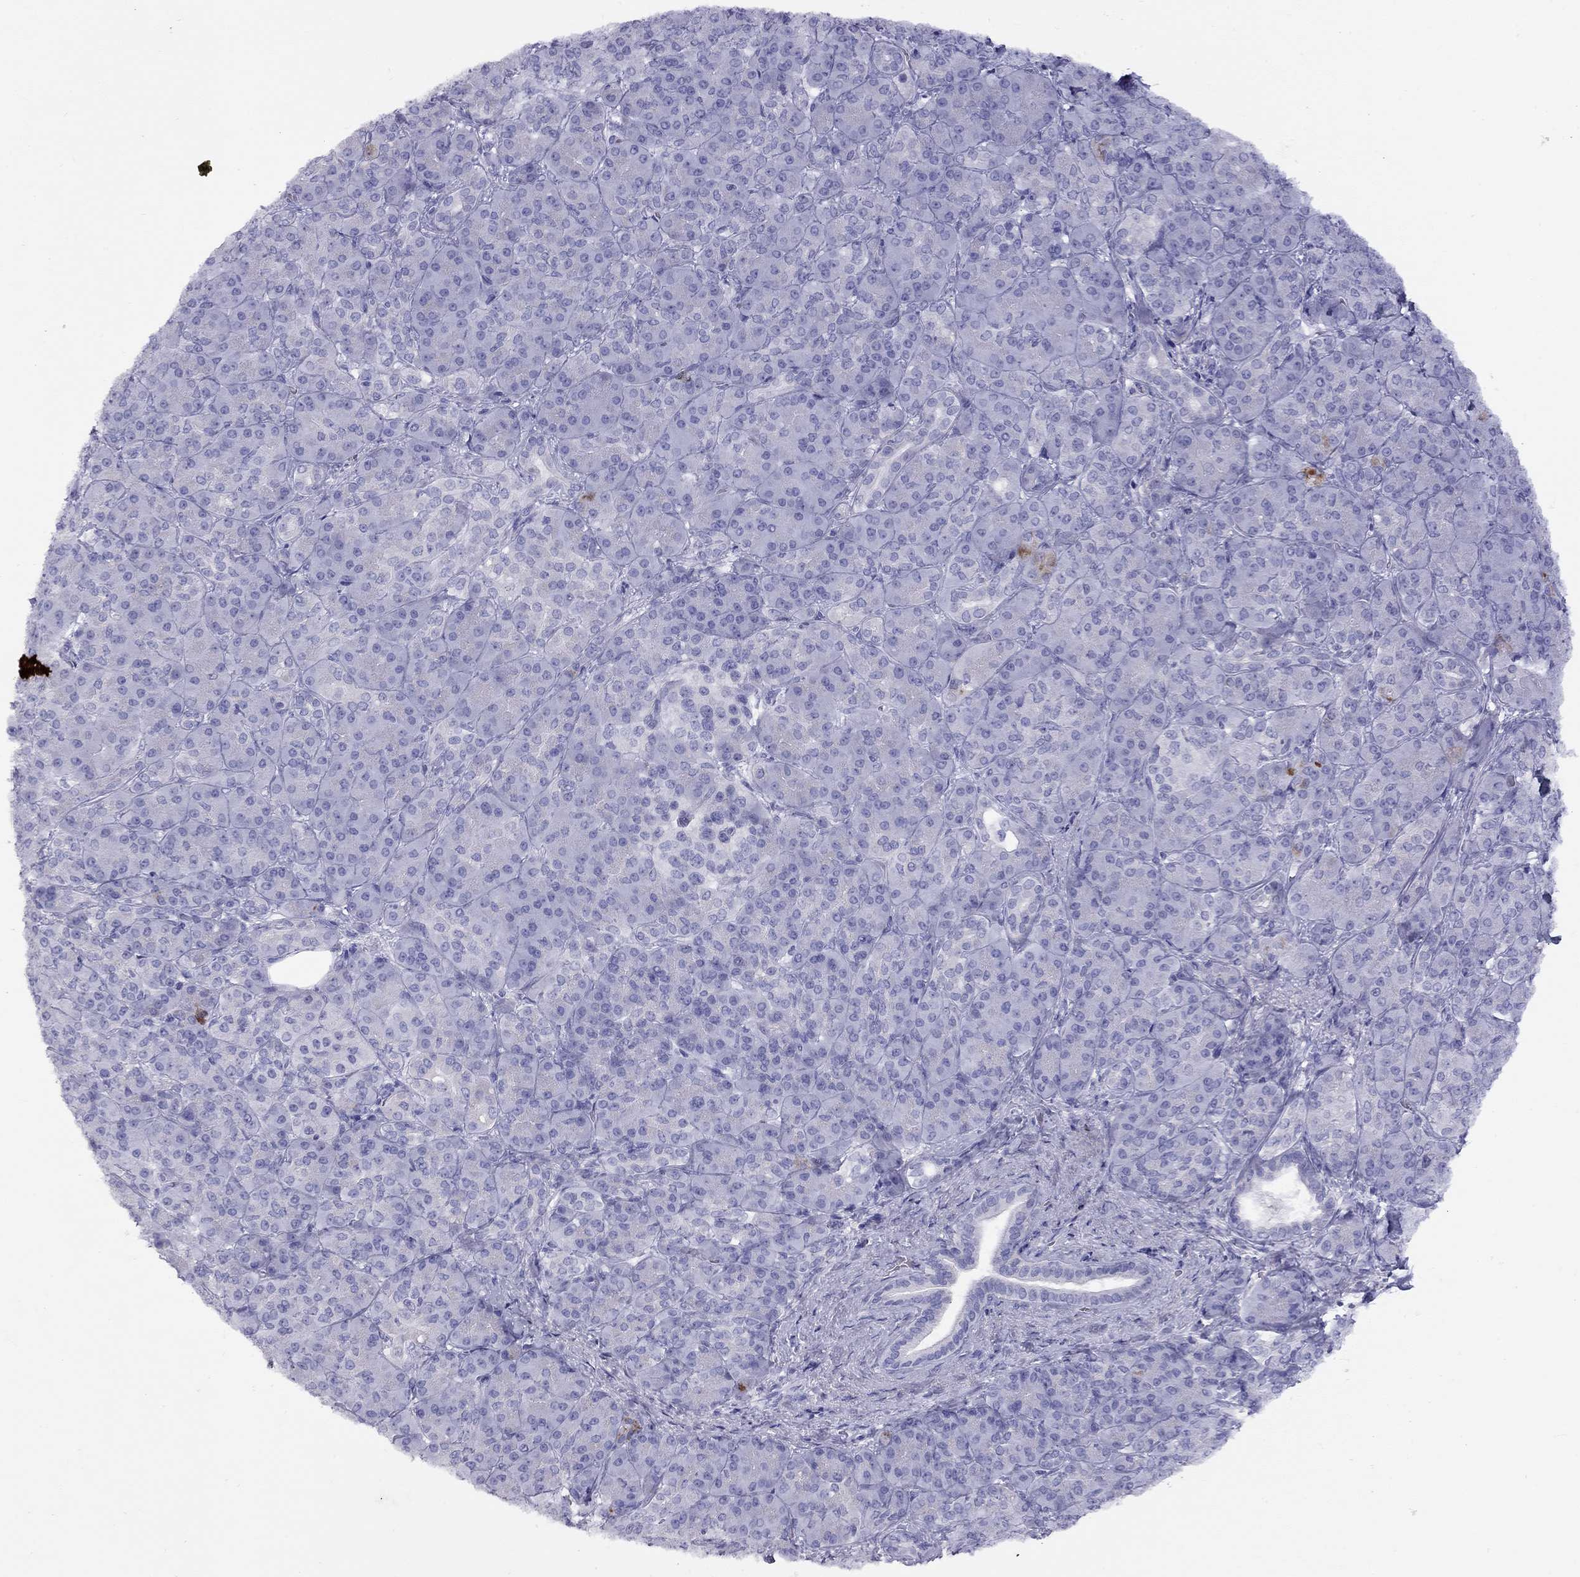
{"staining": {"intensity": "negative", "quantity": "none", "location": "none"}, "tissue": "pancreatic cancer", "cell_type": "Tumor cells", "image_type": "cancer", "snomed": [{"axis": "morphology", "description": "Normal tissue, NOS"}, {"axis": "morphology", "description": "Inflammation, NOS"}, {"axis": "morphology", "description": "Adenocarcinoma, NOS"}, {"axis": "topography", "description": "Pancreas"}], "caption": "Immunohistochemistry (IHC) image of human pancreatic cancer (adenocarcinoma) stained for a protein (brown), which displays no positivity in tumor cells. (IHC, brightfield microscopy, high magnification).", "gene": "CPNE4", "patient": {"sex": "male", "age": 57}}